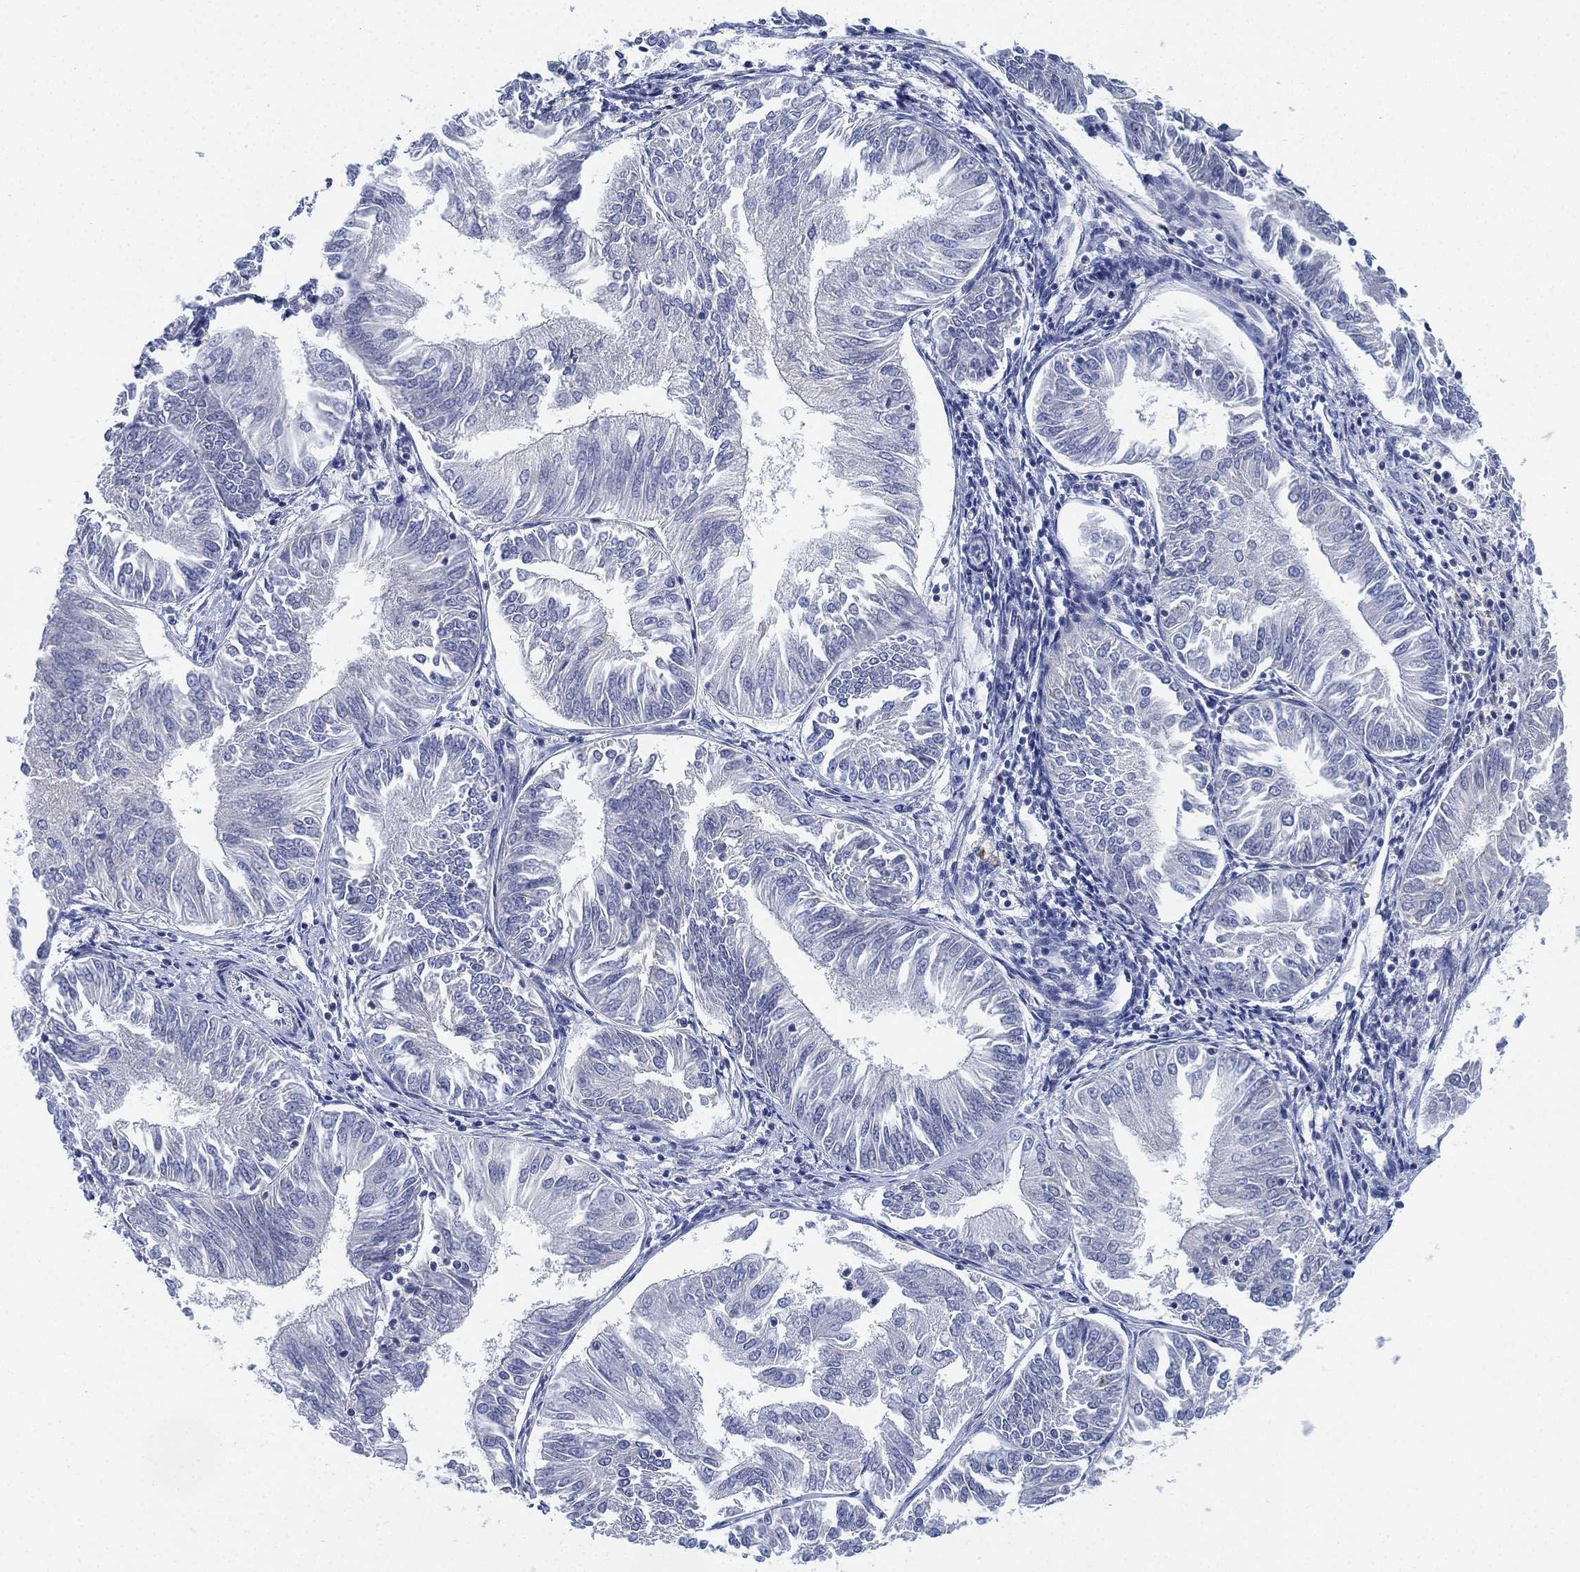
{"staining": {"intensity": "negative", "quantity": "none", "location": "none"}, "tissue": "endometrial cancer", "cell_type": "Tumor cells", "image_type": "cancer", "snomed": [{"axis": "morphology", "description": "Adenocarcinoma, NOS"}, {"axis": "topography", "description": "Endometrium"}], "caption": "A high-resolution image shows immunohistochemistry staining of endometrial cancer (adenocarcinoma), which exhibits no significant positivity in tumor cells.", "gene": "ADAD2", "patient": {"sex": "female", "age": 58}}